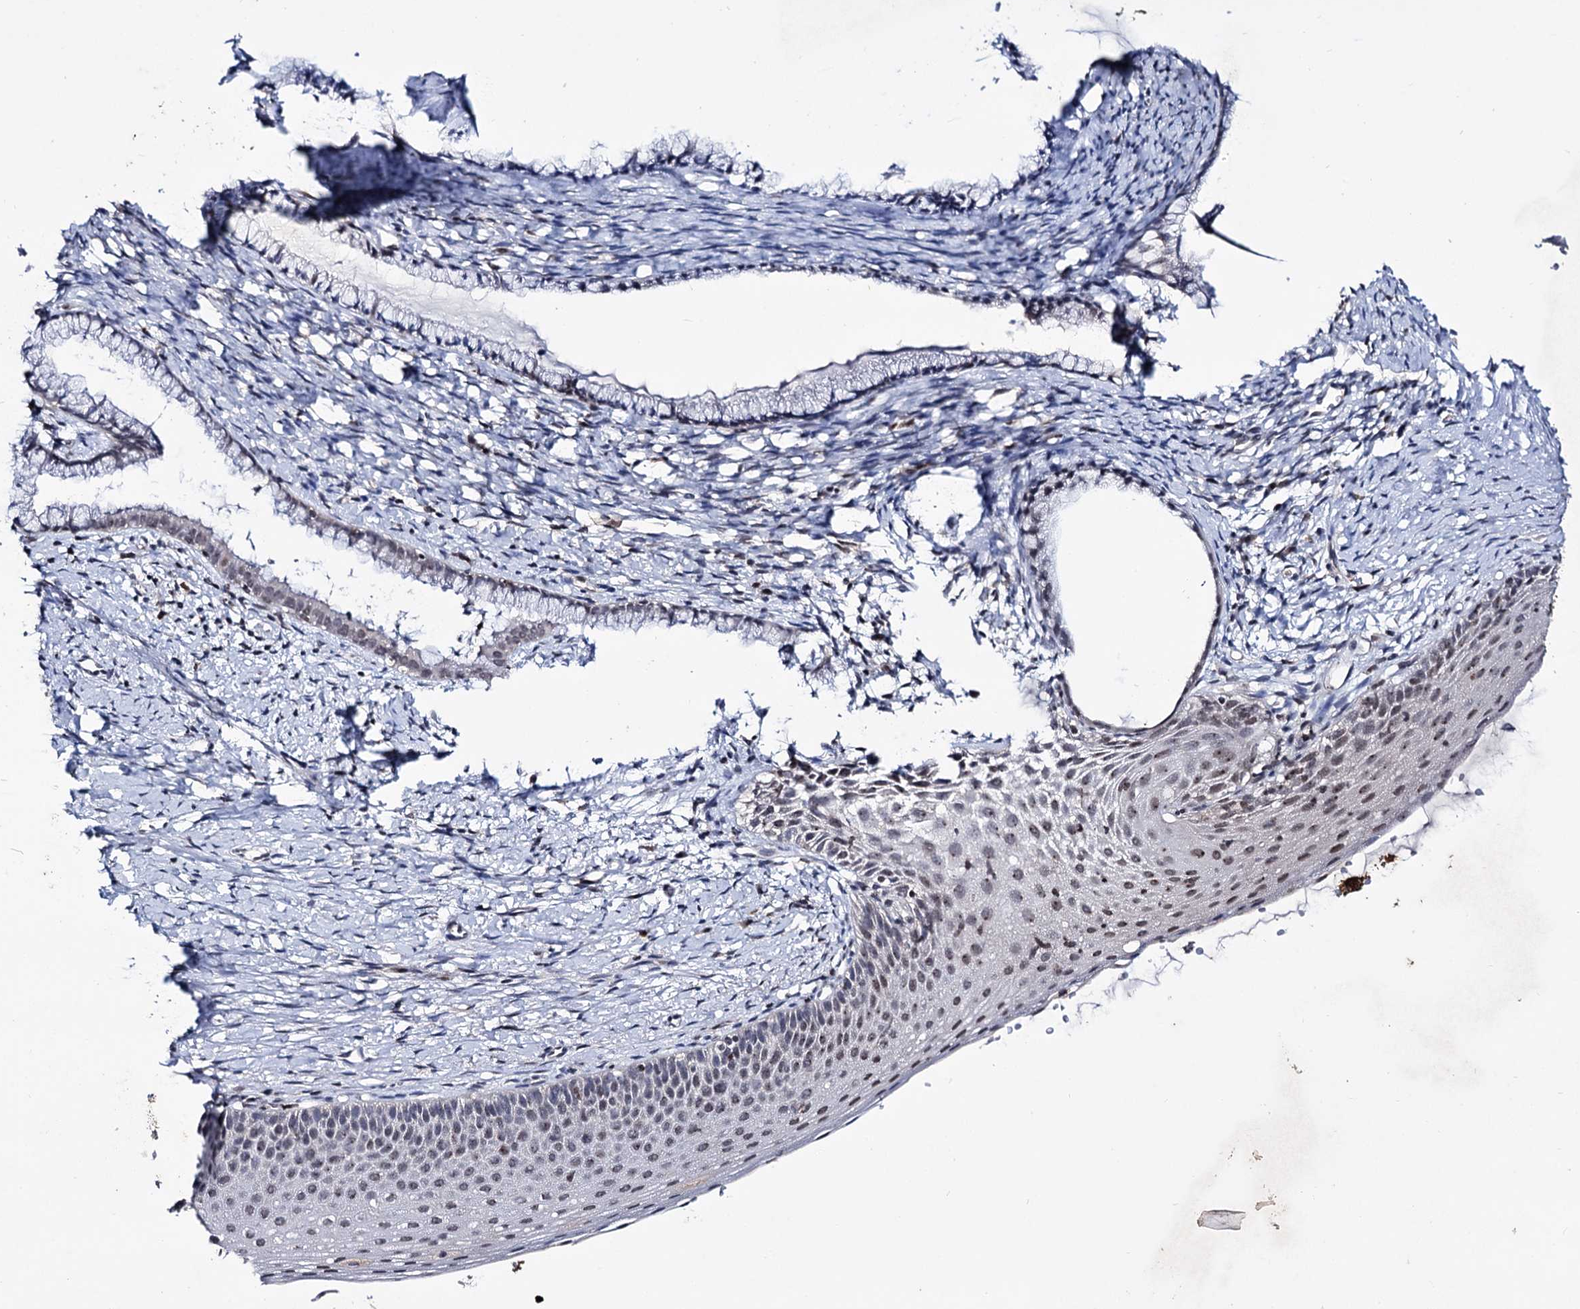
{"staining": {"intensity": "weak", "quantity": "25%-75%", "location": "nuclear"}, "tissue": "cervix", "cell_type": "Glandular cells", "image_type": "normal", "snomed": [{"axis": "morphology", "description": "Normal tissue, NOS"}, {"axis": "topography", "description": "Cervix"}], "caption": "Immunohistochemical staining of normal cervix reveals weak nuclear protein expression in approximately 25%-75% of glandular cells. (brown staining indicates protein expression, while blue staining denotes nuclei).", "gene": "SMCHD1", "patient": {"sex": "female", "age": 36}}